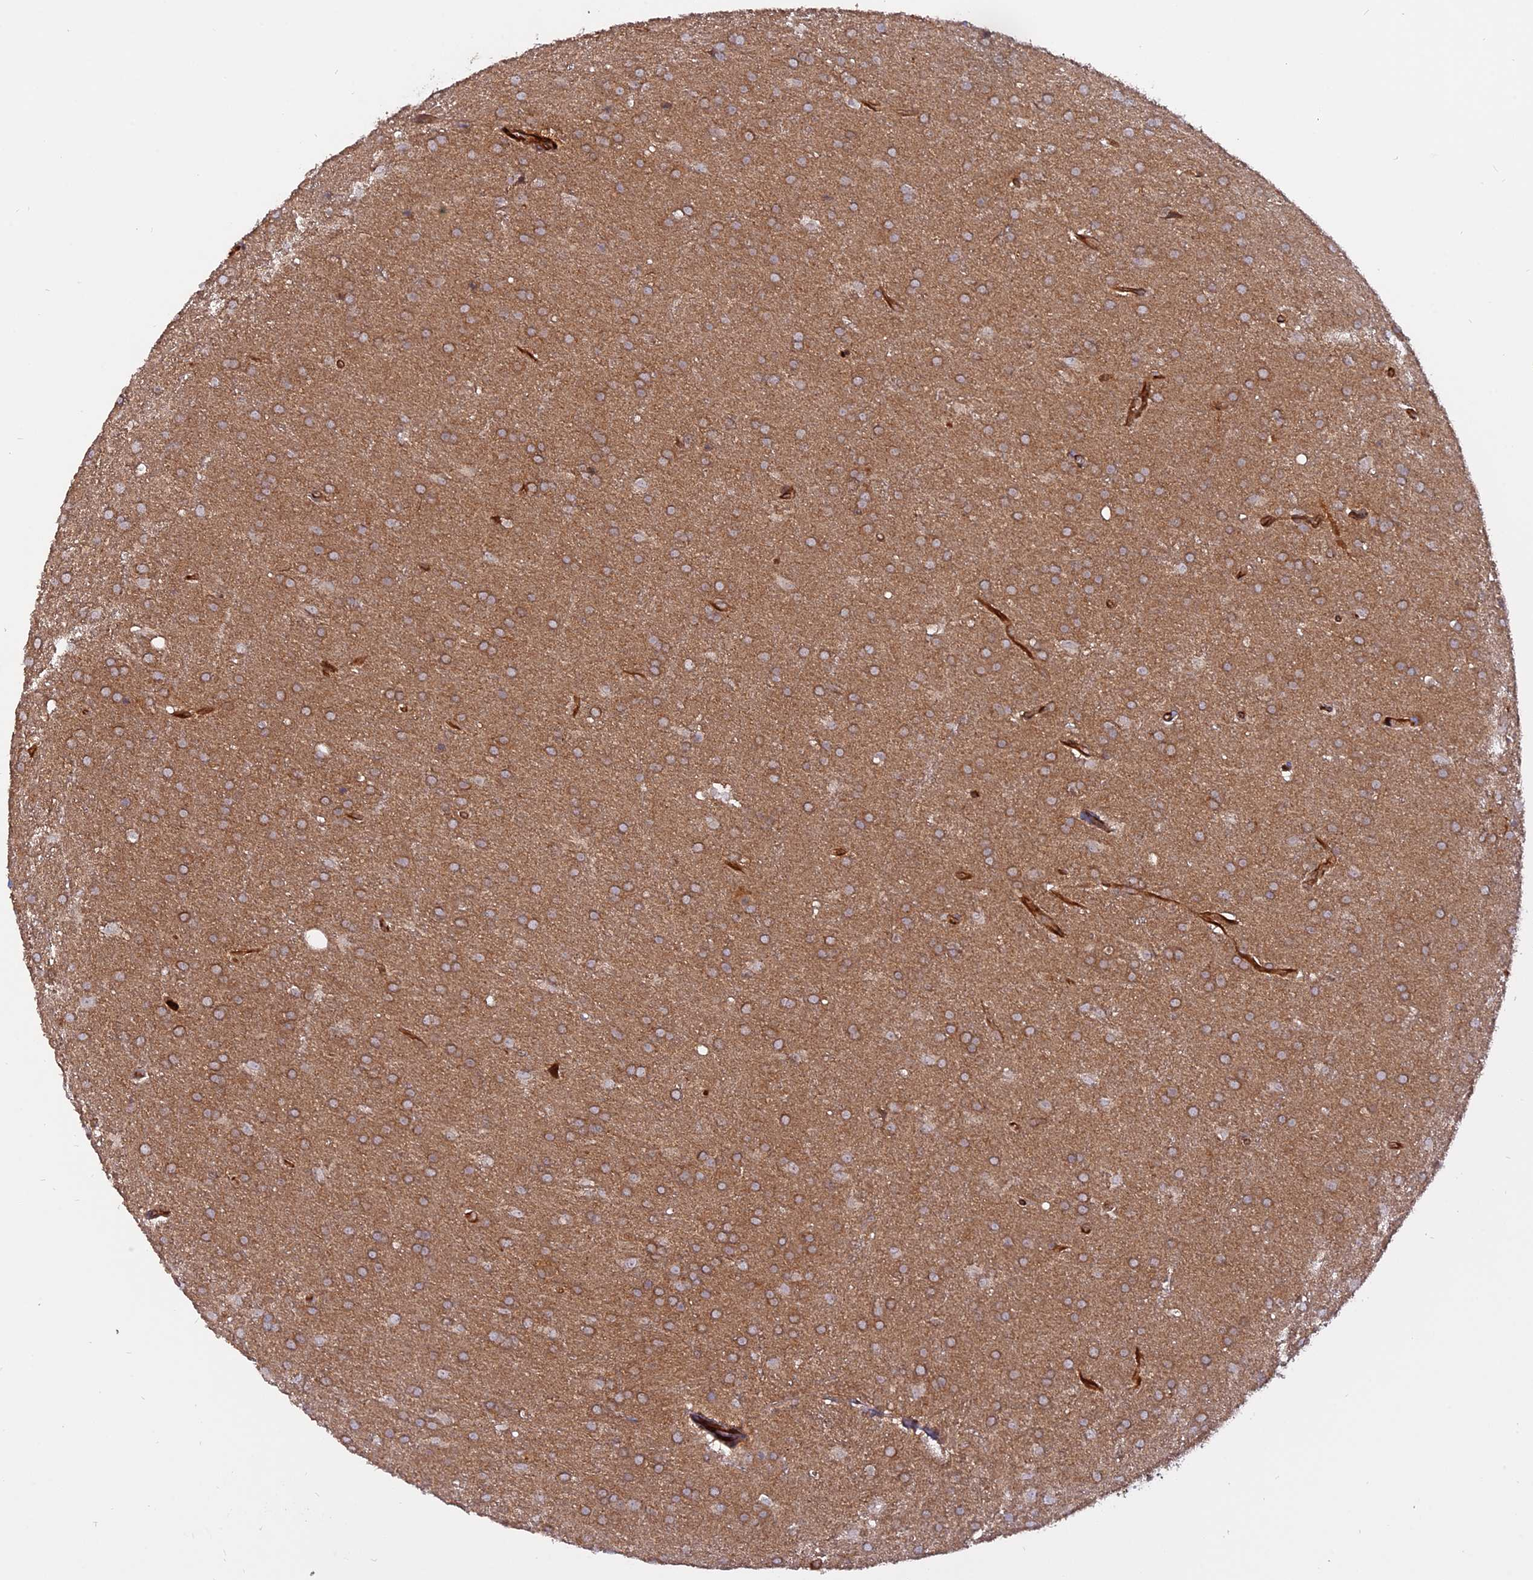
{"staining": {"intensity": "moderate", "quantity": ">75%", "location": "cytoplasmic/membranous"}, "tissue": "glioma", "cell_type": "Tumor cells", "image_type": "cancer", "snomed": [{"axis": "morphology", "description": "Glioma, malignant, Low grade"}, {"axis": "topography", "description": "Brain"}], "caption": "Protein analysis of malignant low-grade glioma tissue displays moderate cytoplasmic/membranous expression in about >75% of tumor cells. The staining was performed using DAB, with brown indicating positive protein expression. Nuclei are stained blue with hematoxylin.", "gene": "PHLDB3", "patient": {"sex": "female", "age": 32}}